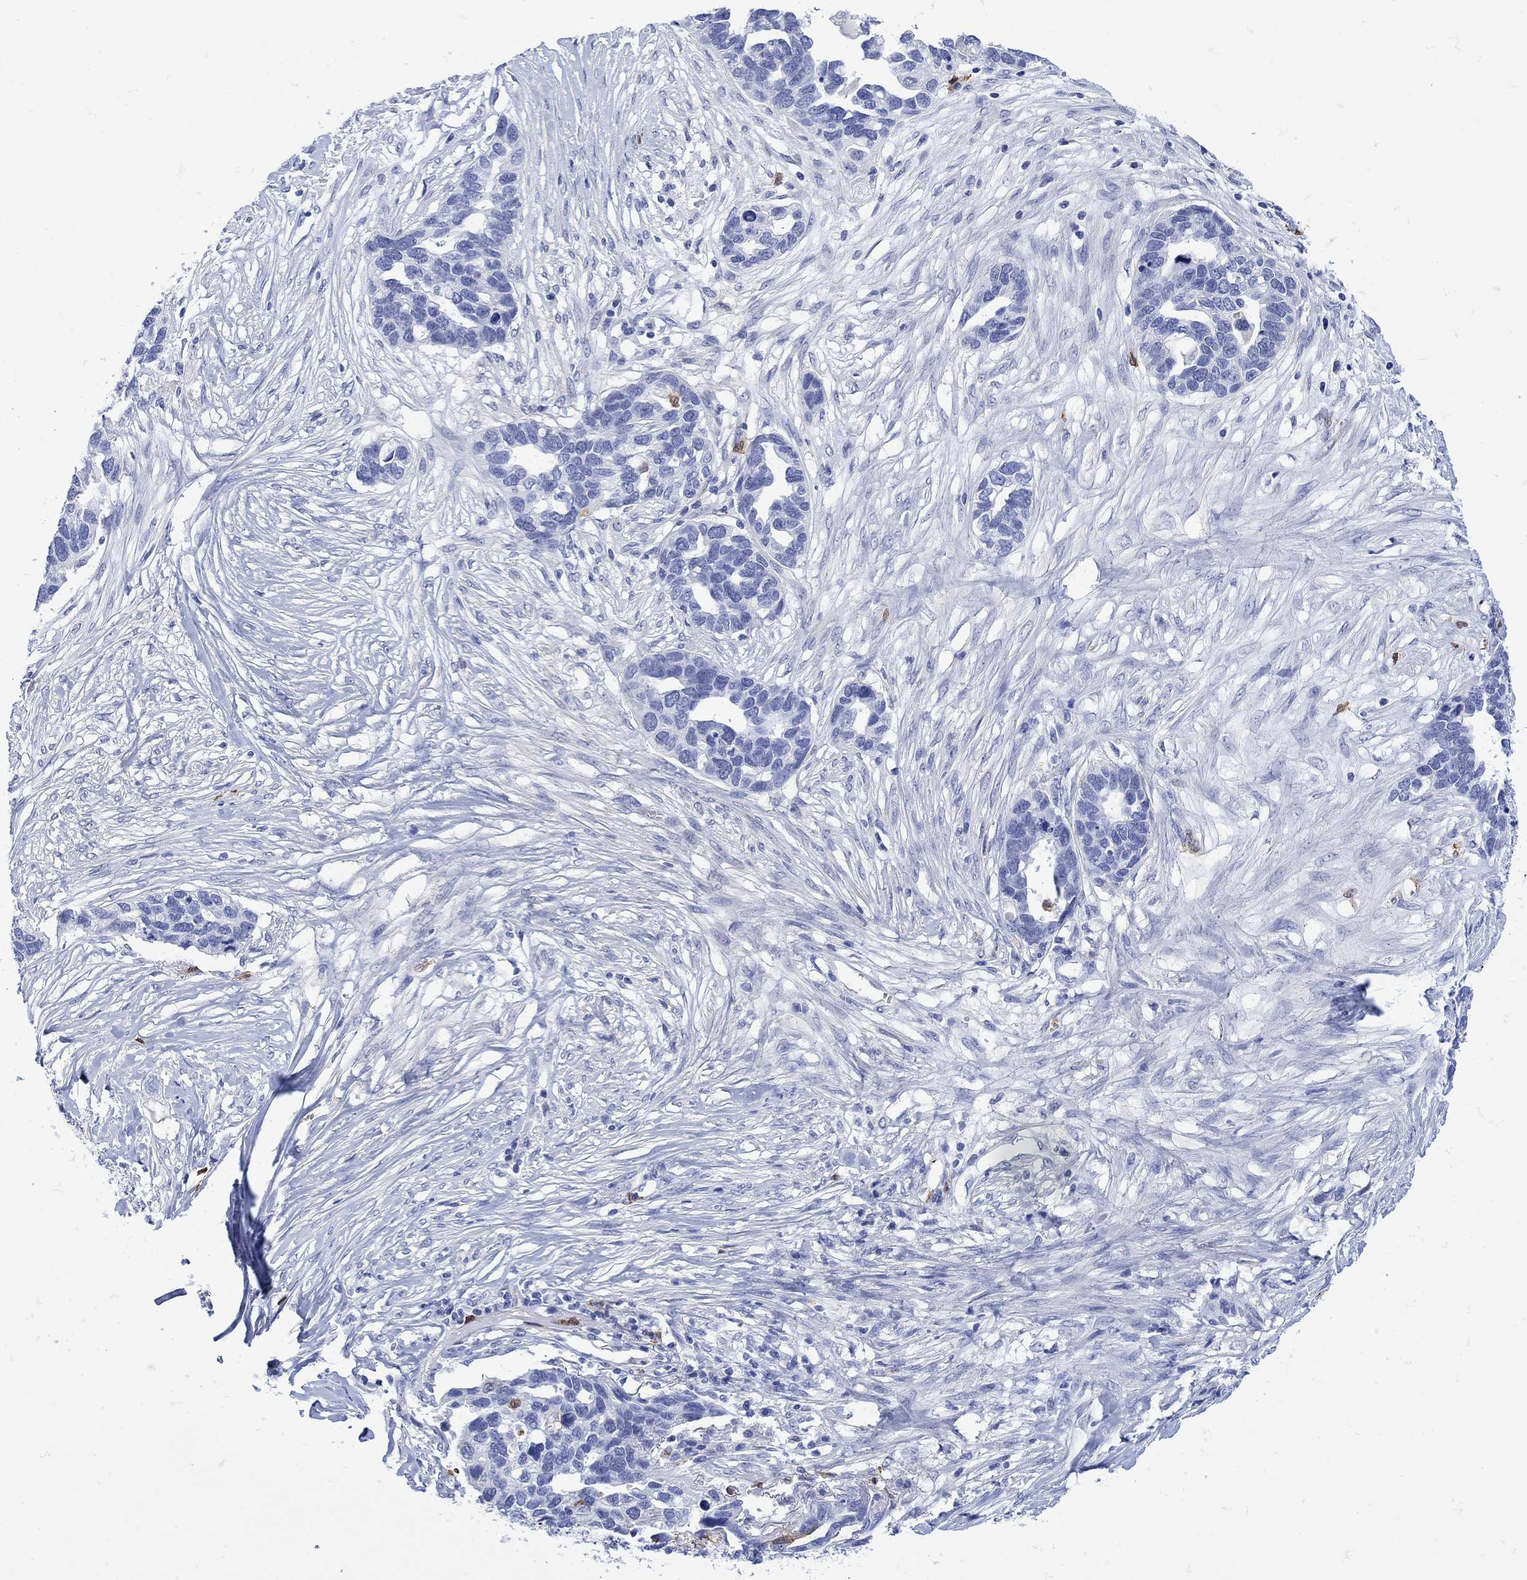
{"staining": {"intensity": "negative", "quantity": "none", "location": "none"}, "tissue": "ovarian cancer", "cell_type": "Tumor cells", "image_type": "cancer", "snomed": [{"axis": "morphology", "description": "Cystadenocarcinoma, serous, NOS"}, {"axis": "topography", "description": "Ovary"}], "caption": "High magnification brightfield microscopy of ovarian cancer stained with DAB (3,3'-diaminobenzidine) (brown) and counterstained with hematoxylin (blue): tumor cells show no significant expression.", "gene": "LINGO3", "patient": {"sex": "female", "age": 54}}